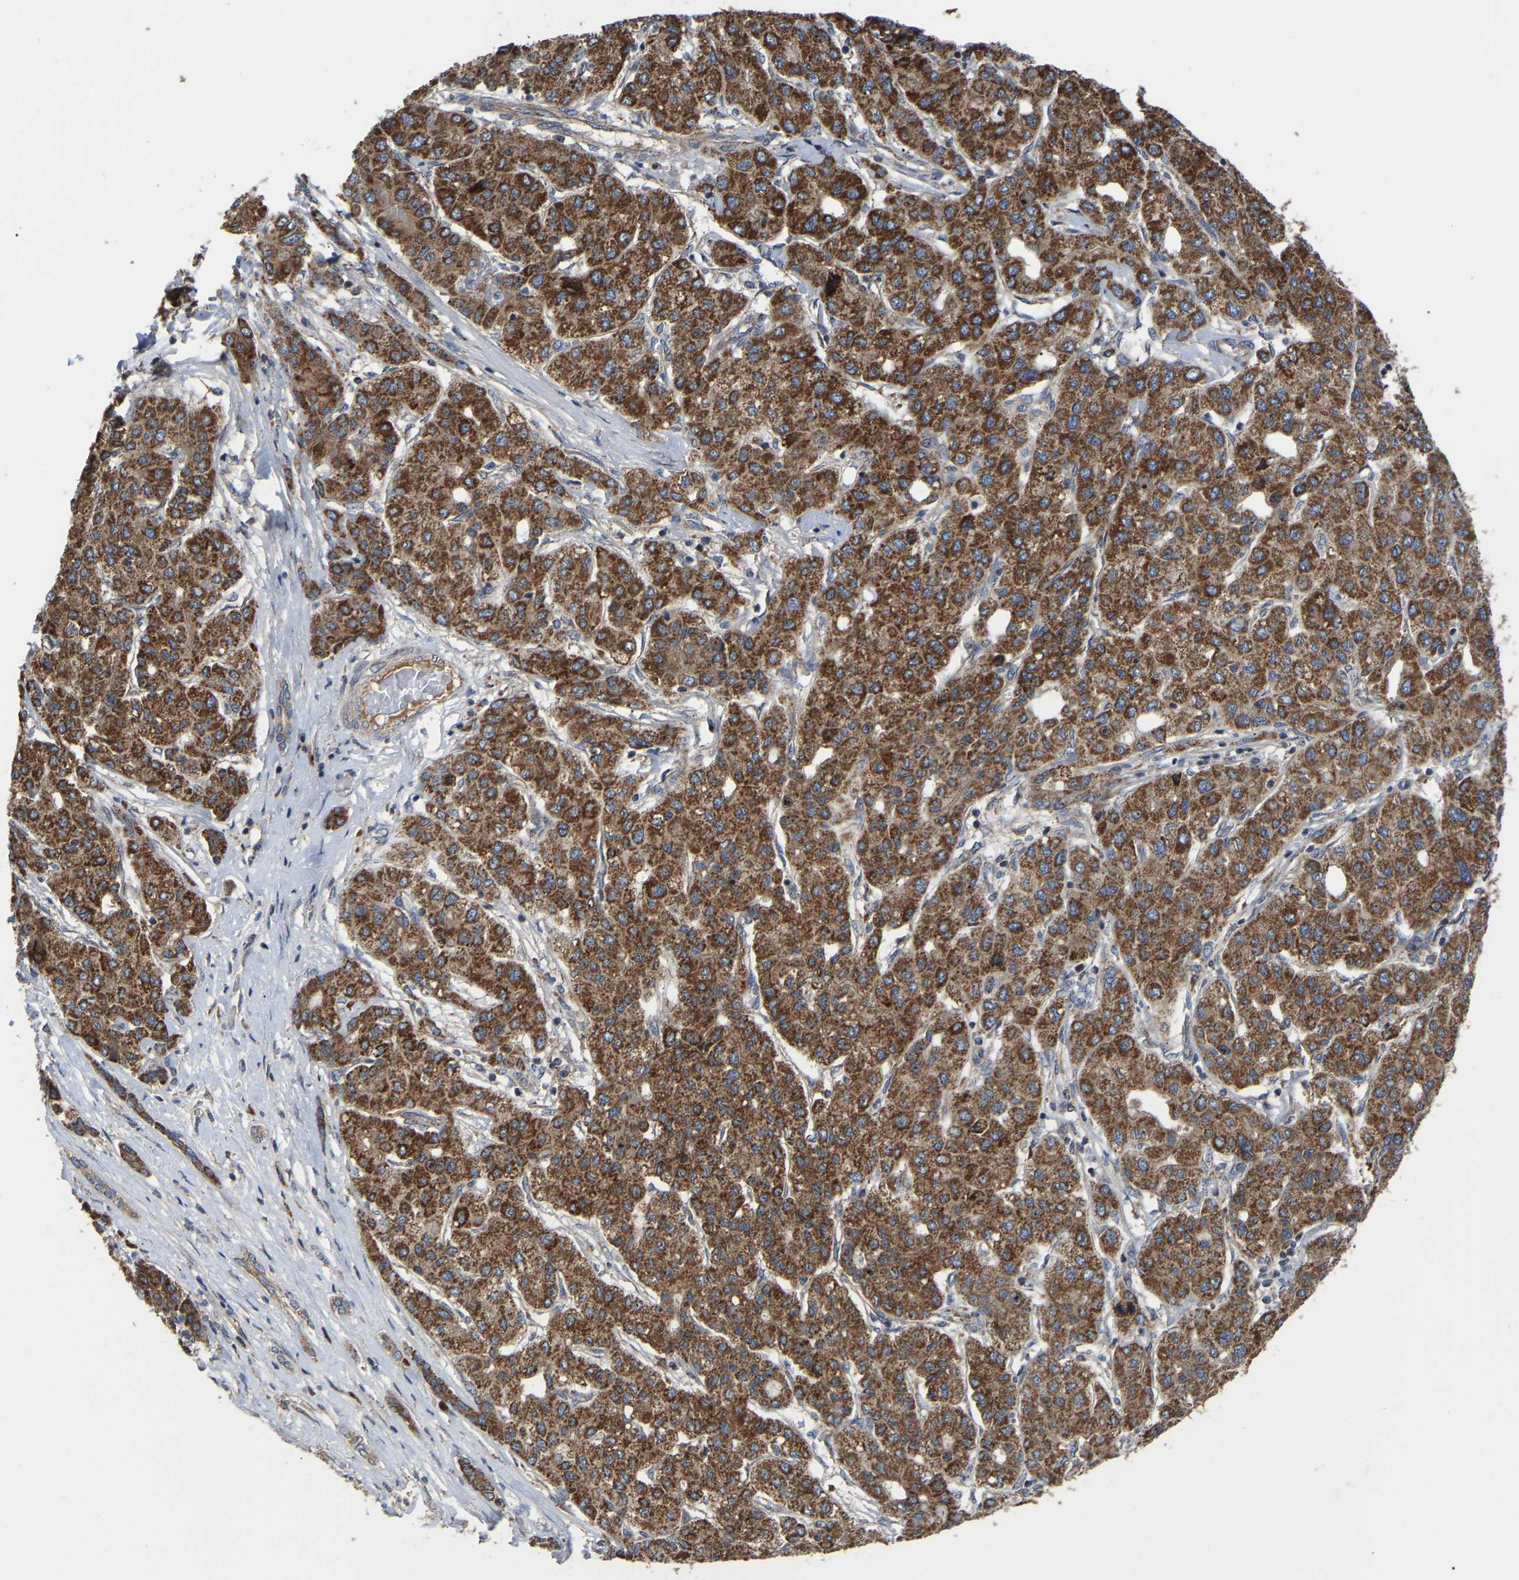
{"staining": {"intensity": "strong", "quantity": ">75%", "location": "cytoplasmic/membranous"}, "tissue": "liver cancer", "cell_type": "Tumor cells", "image_type": "cancer", "snomed": [{"axis": "morphology", "description": "Carcinoma, Hepatocellular, NOS"}, {"axis": "topography", "description": "Liver"}], "caption": "Liver cancer stained for a protein (brown) displays strong cytoplasmic/membranous positive staining in about >75% of tumor cells.", "gene": "GCC1", "patient": {"sex": "male", "age": 65}}